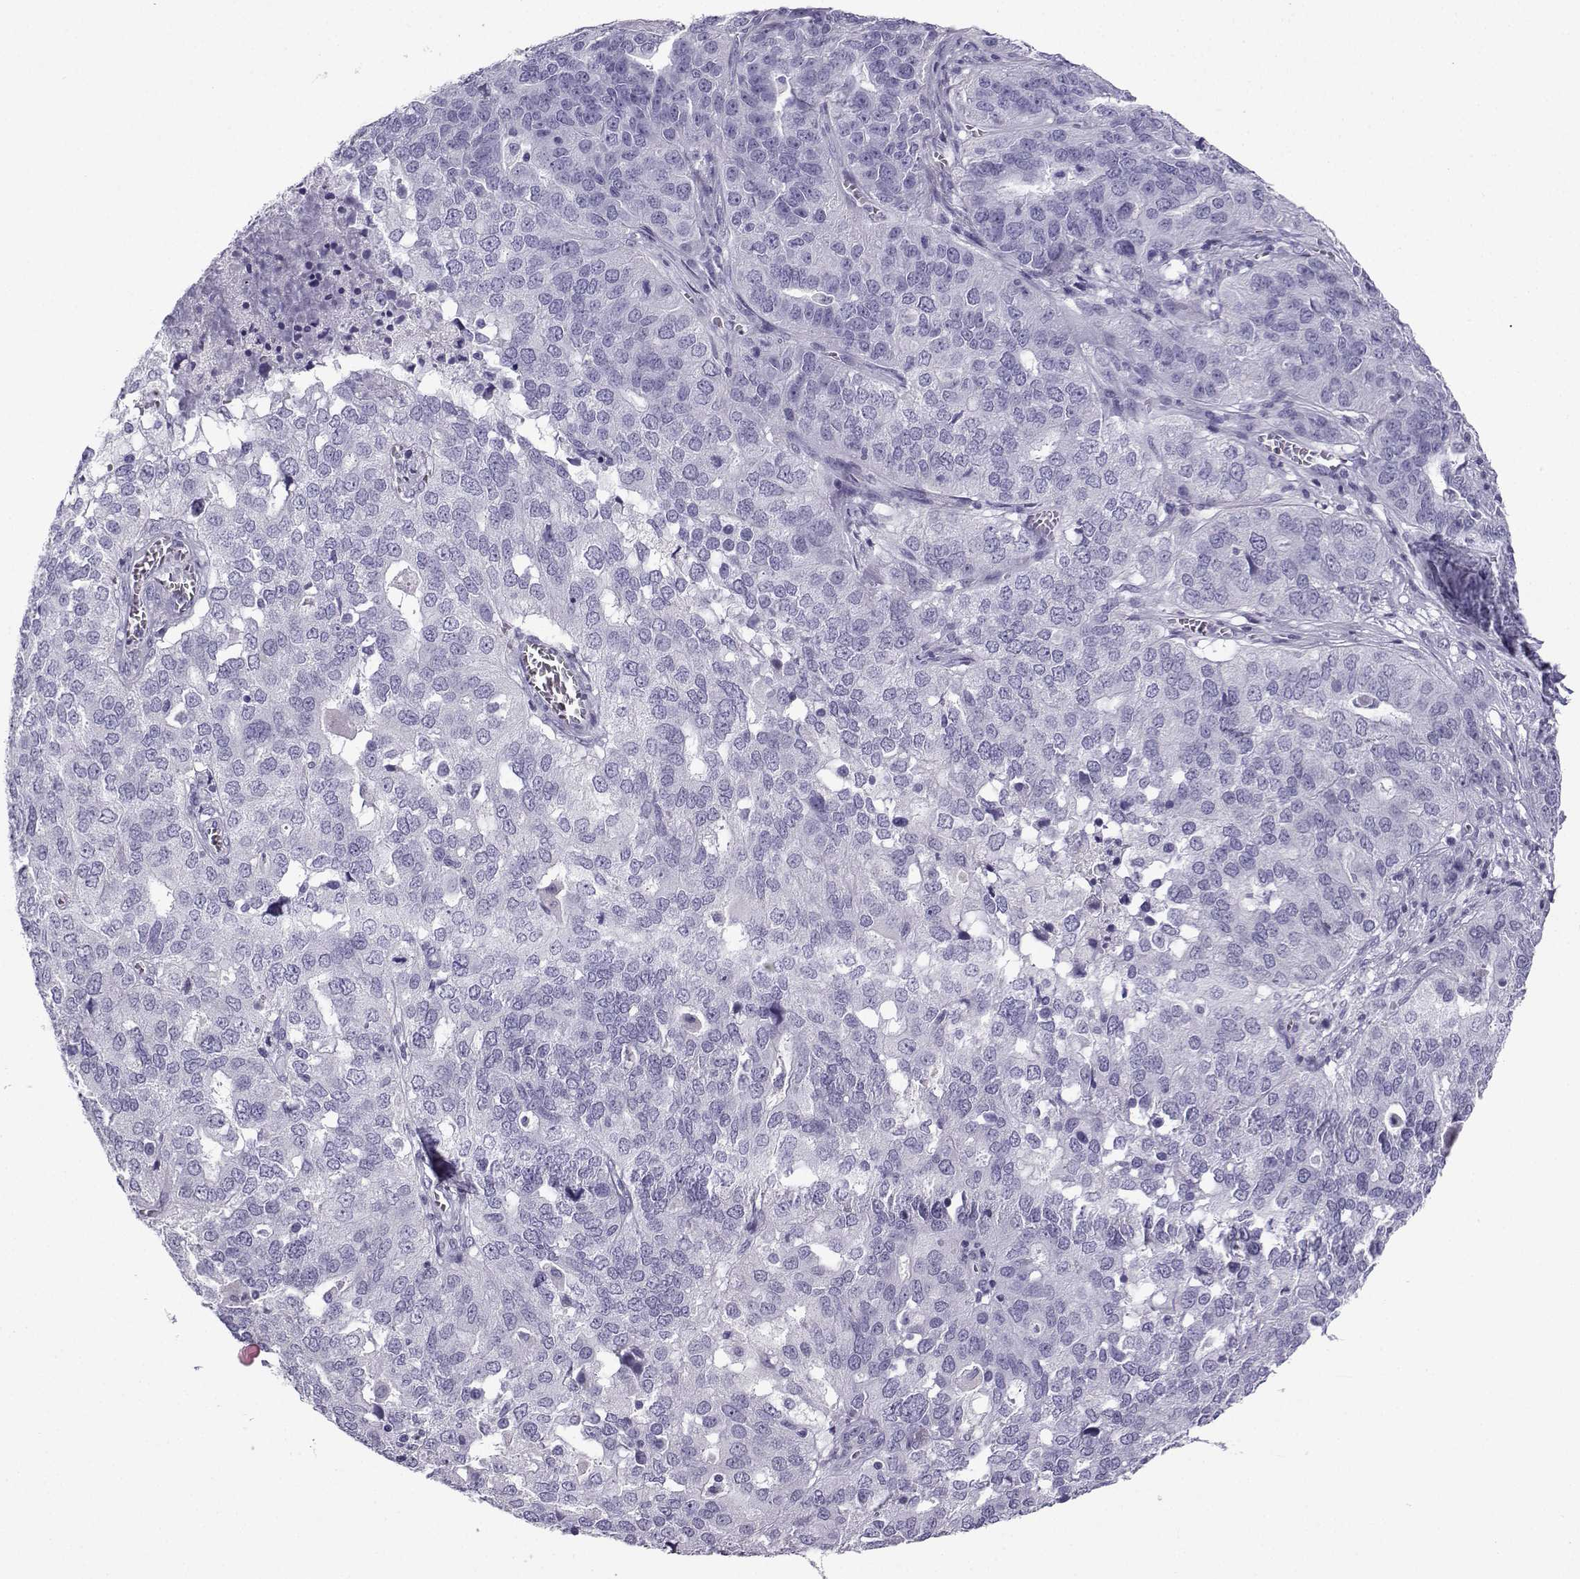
{"staining": {"intensity": "negative", "quantity": "none", "location": "none"}, "tissue": "ovarian cancer", "cell_type": "Tumor cells", "image_type": "cancer", "snomed": [{"axis": "morphology", "description": "Carcinoma, endometroid"}, {"axis": "topography", "description": "Soft tissue"}, {"axis": "topography", "description": "Ovary"}], "caption": "Immunohistochemical staining of ovarian endometroid carcinoma demonstrates no significant expression in tumor cells.", "gene": "NEFL", "patient": {"sex": "female", "age": 52}}